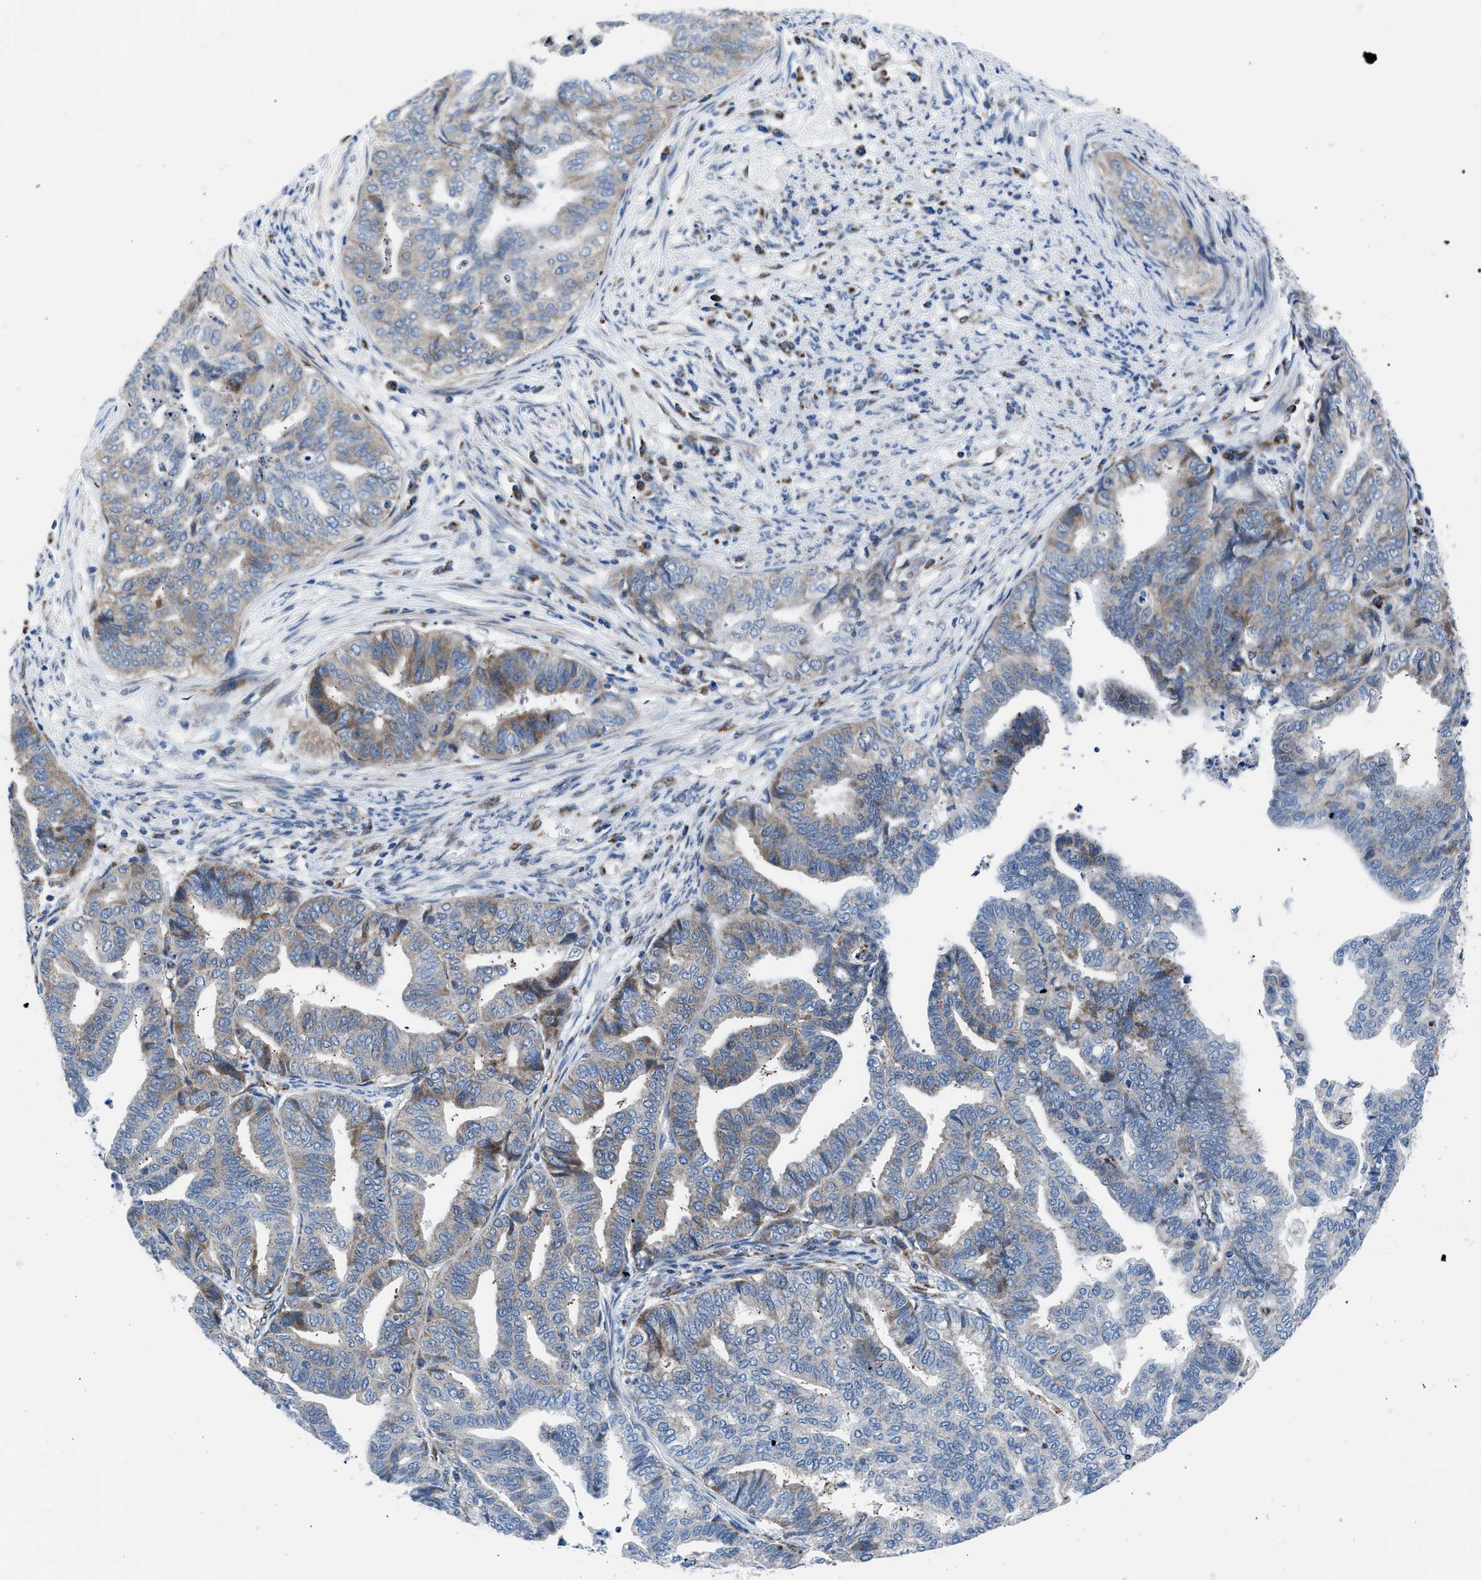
{"staining": {"intensity": "moderate", "quantity": "<25%", "location": "cytoplasmic/membranous"}, "tissue": "endometrial cancer", "cell_type": "Tumor cells", "image_type": "cancer", "snomed": [{"axis": "morphology", "description": "Adenocarcinoma, NOS"}, {"axis": "topography", "description": "Endometrium"}], "caption": "A brown stain labels moderate cytoplasmic/membranous expression of a protein in endometrial adenocarcinoma tumor cells. Using DAB (brown) and hematoxylin (blue) stains, captured at high magnification using brightfield microscopy.", "gene": "LMO2", "patient": {"sex": "female", "age": 79}}